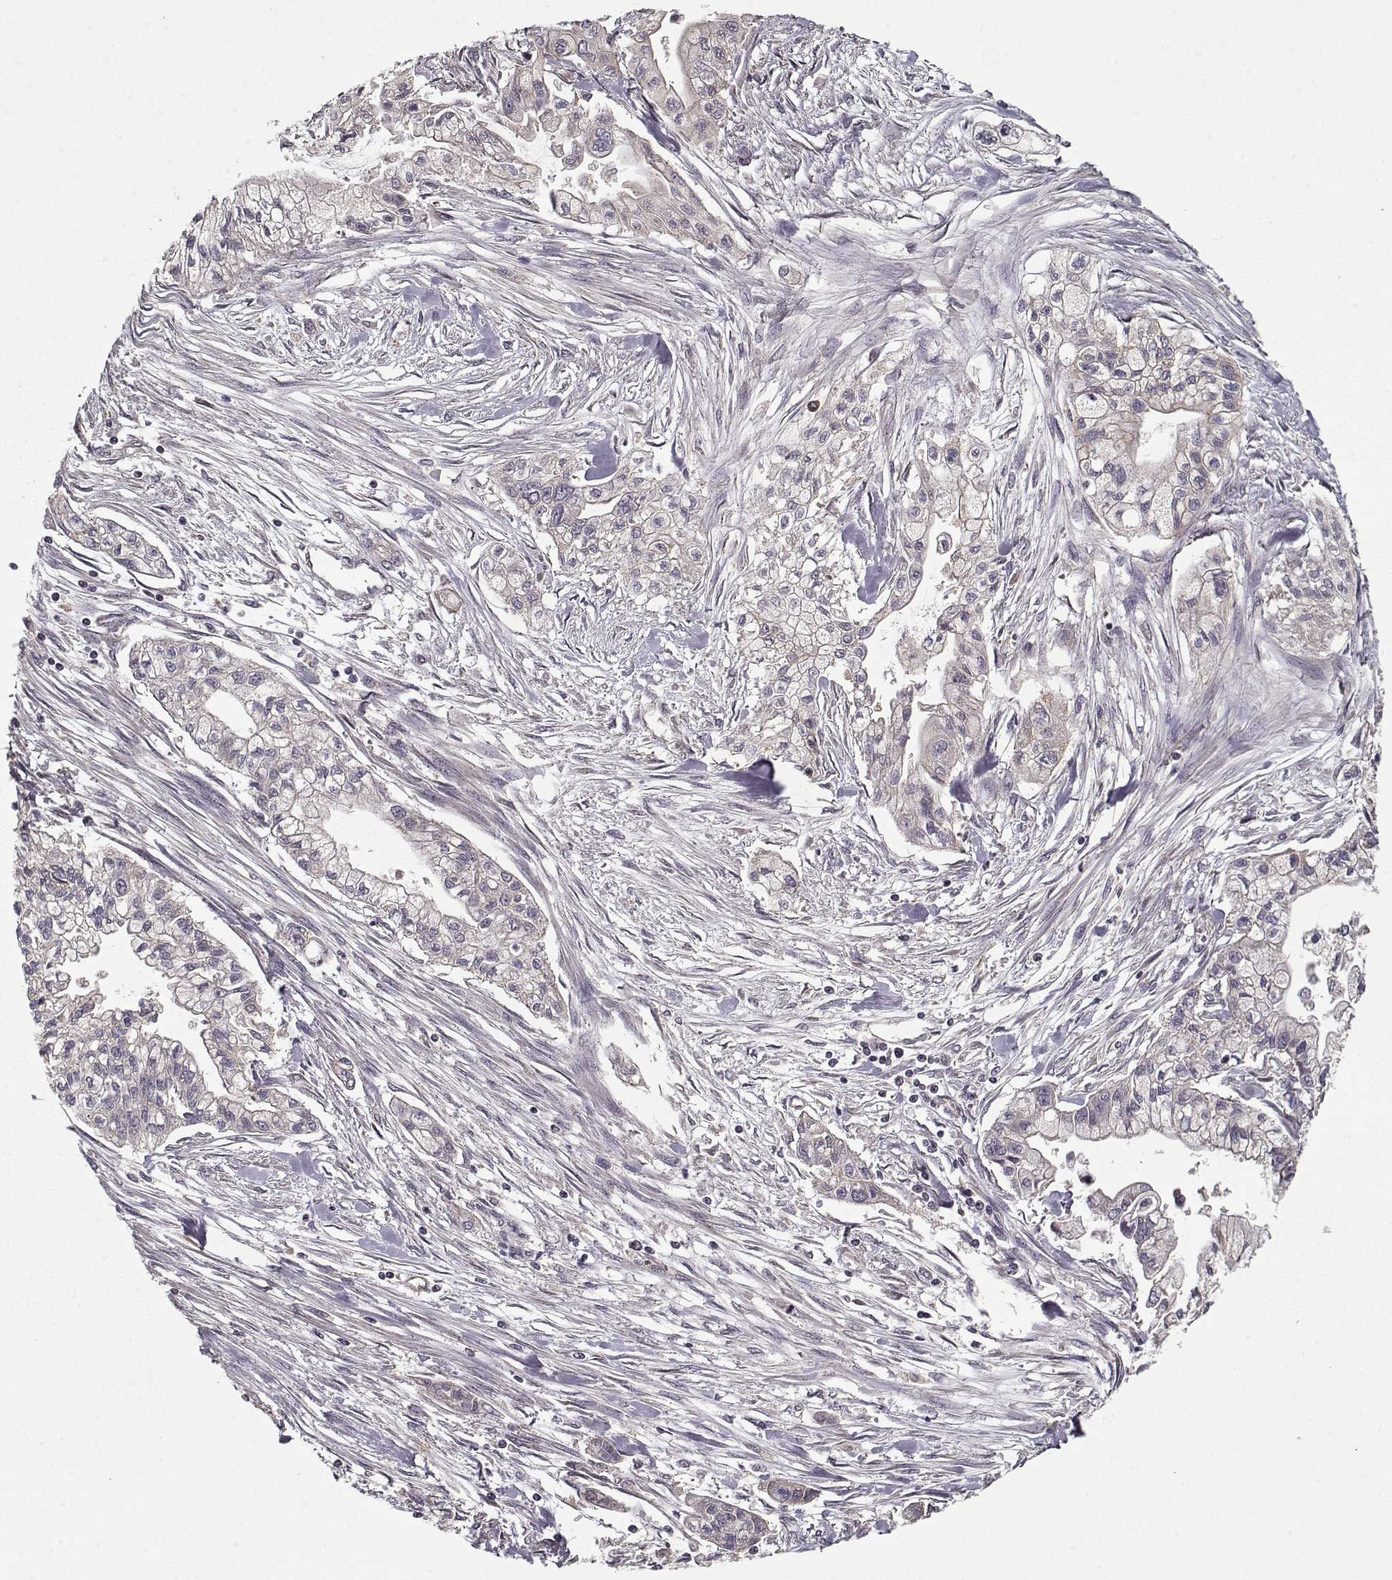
{"staining": {"intensity": "weak", "quantity": "<25%", "location": "cytoplasmic/membranous"}, "tissue": "pancreatic cancer", "cell_type": "Tumor cells", "image_type": "cancer", "snomed": [{"axis": "morphology", "description": "Adenocarcinoma, NOS"}, {"axis": "topography", "description": "Pancreas"}], "caption": "This image is of pancreatic cancer stained with IHC to label a protein in brown with the nuclei are counter-stained blue. There is no positivity in tumor cells.", "gene": "PPP1R12A", "patient": {"sex": "male", "age": 54}}